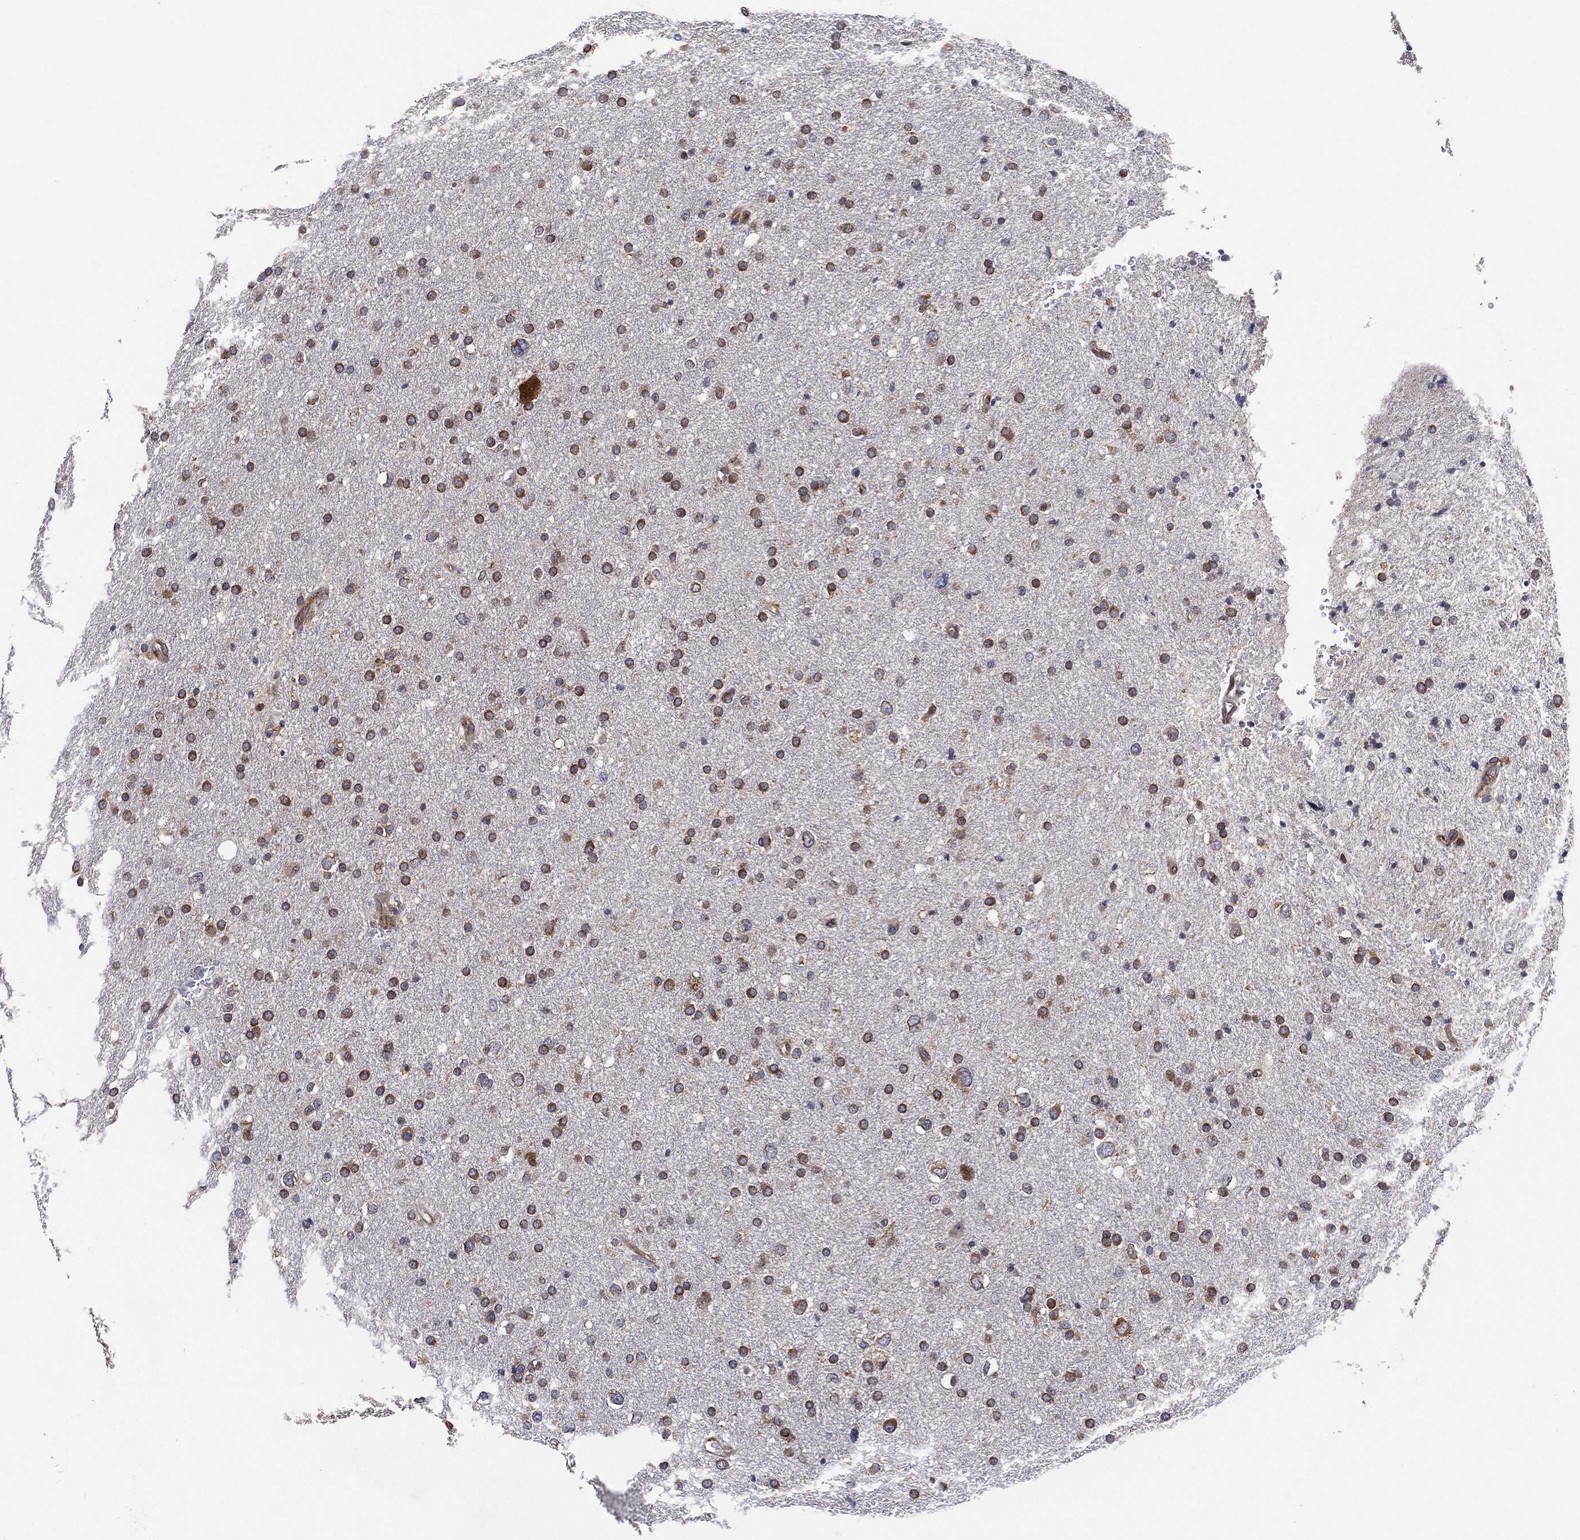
{"staining": {"intensity": "moderate", "quantity": ">75%", "location": "cytoplasmic/membranous"}, "tissue": "glioma", "cell_type": "Tumor cells", "image_type": "cancer", "snomed": [{"axis": "morphology", "description": "Glioma, malignant, Low grade"}, {"axis": "topography", "description": "Brain"}], "caption": "A brown stain labels moderate cytoplasmic/membranous positivity of a protein in human low-grade glioma (malignant) tumor cells.", "gene": "EIF2S2", "patient": {"sex": "female", "age": 37}}